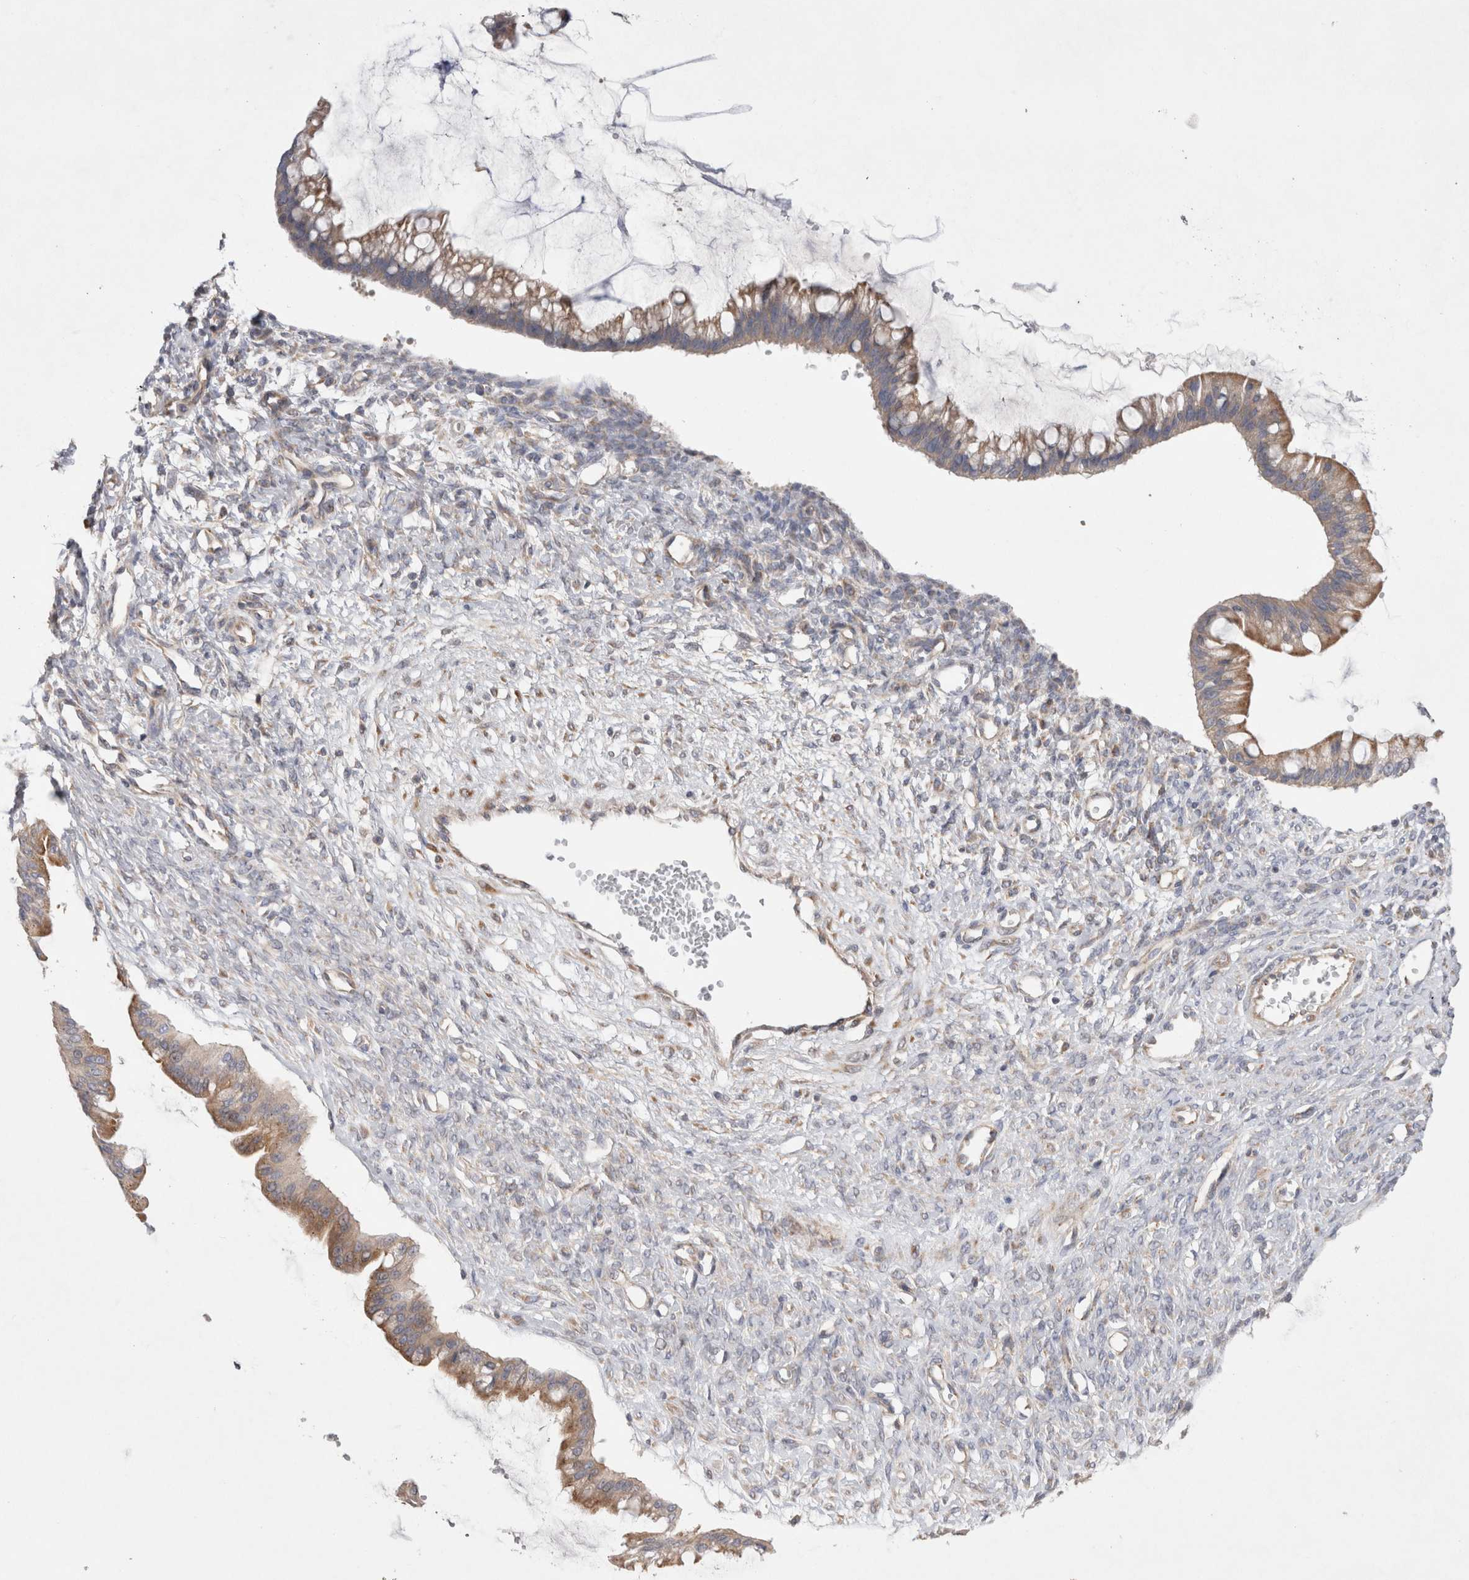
{"staining": {"intensity": "moderate", "quantity": ">75%", "location": "cytoplasmic/membranous"}, "tissue": "ovarian cancer", "cell_type": "Tumor cells", "image_type": "cancer", "snomed": [{"axis": "morphology", "description": "Cystadenocarcinoma, mucinous, NOS"}, {"axis": "topography", "description": "Ovary"}], "caption": "Protein expression analysis of human ovarian mucinous cystadenocarcinoma reveals moderate cytoplasmic/membranous expression in about >75% of tumor cells. (DAB (3,3'-diaminobenzidine) IHC with brightfield microscopy, high magnification).", "gene": "TBC1D16", "patient": {"sex": "female", "age": 73}}